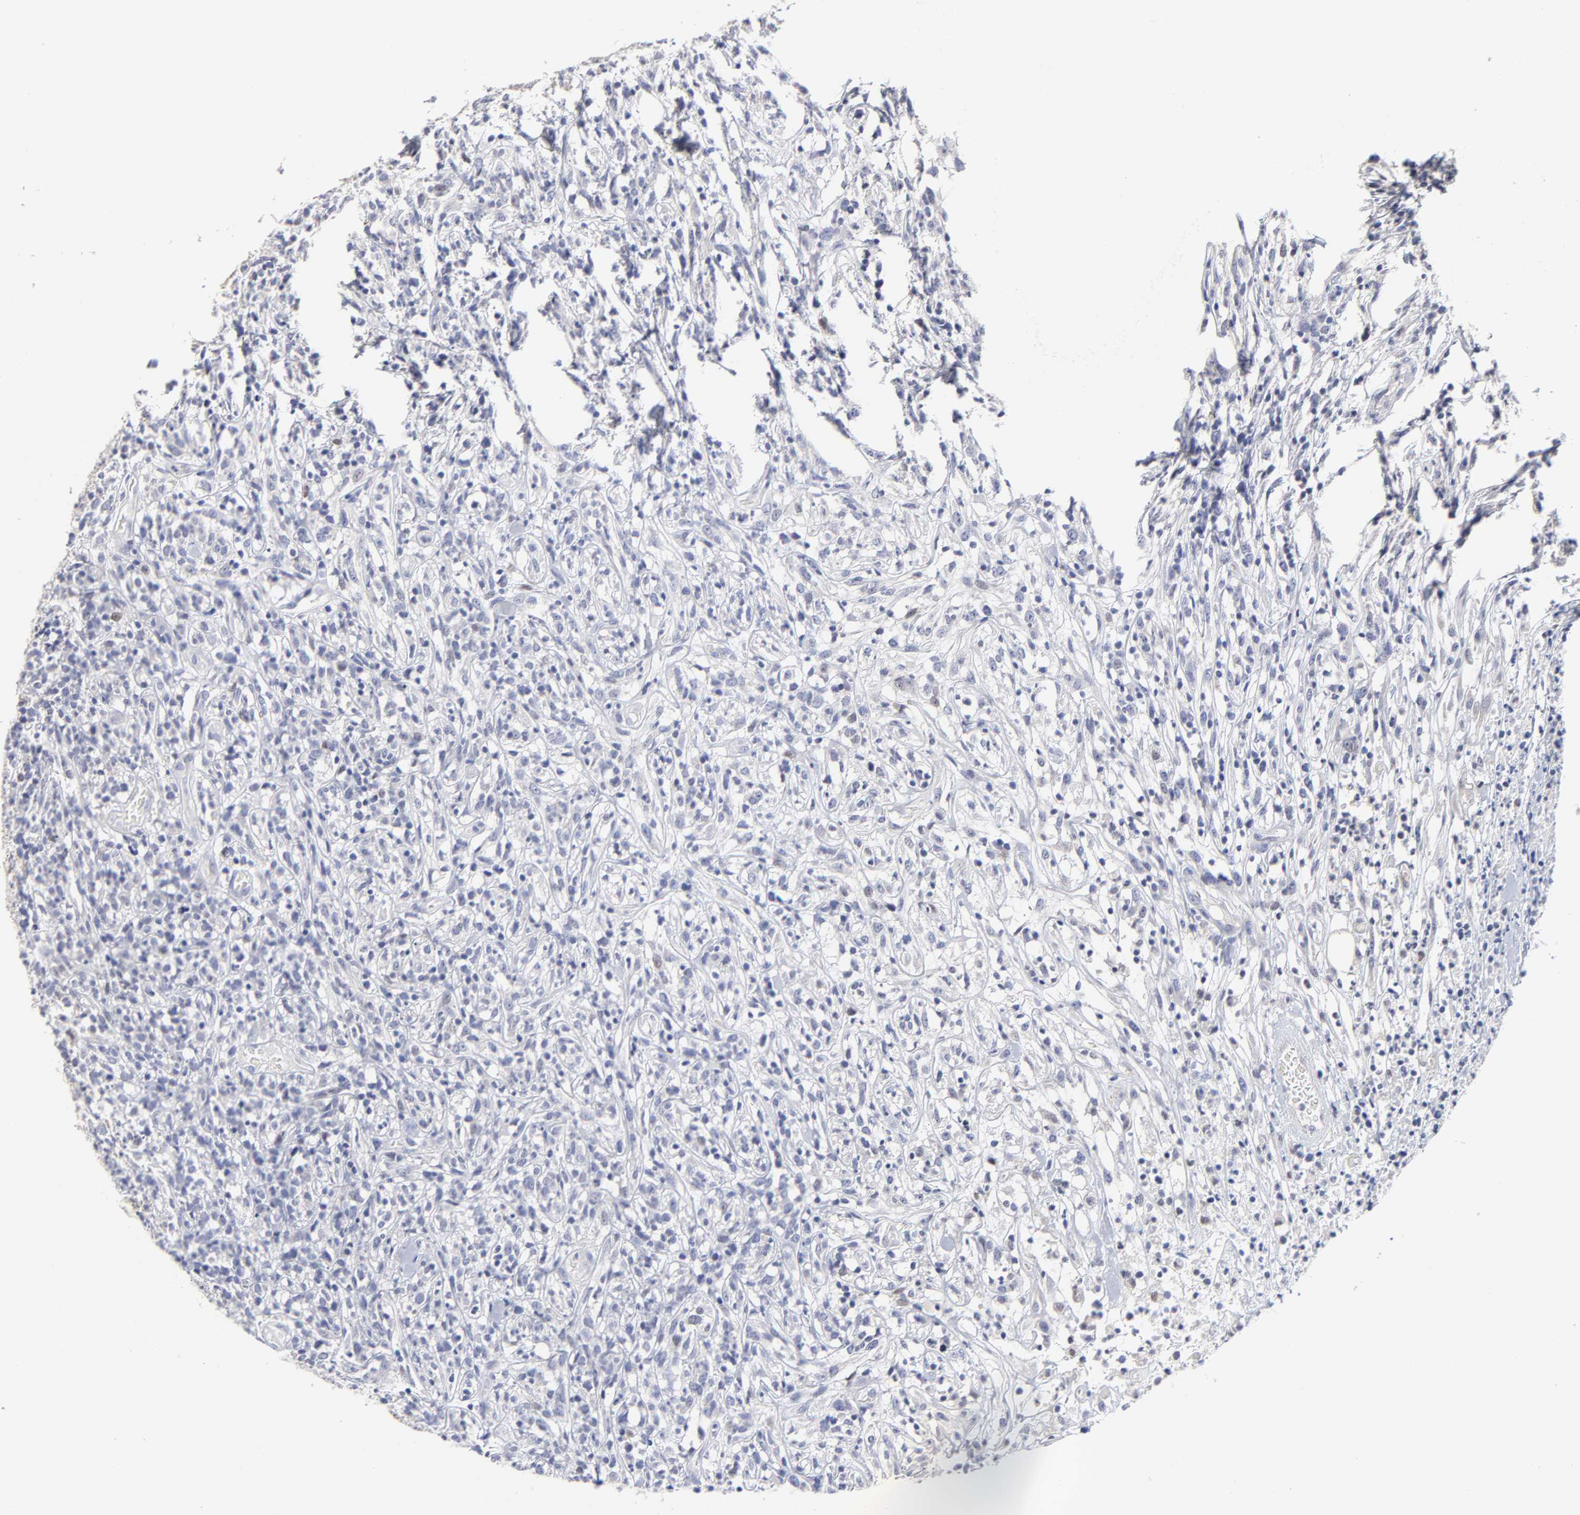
{"staining": {"intensity": "negative", "quantity": "none", "location": "none"}, "tissue": "lymphoma", "cell_type": "Tumor cells", "image_type": "cancer", "snomed": [{"axis": "morphology", "description": "Malignant lymphoma, non-Hodgkin's type, High grade"}, {"axis": "topography", "description": "Lymph node"}], "caption": "IHC image of human lymphoma stained for a protein (brown), which reveals no staining in tumor cells.", "gene": "CXADR", "patient": {"sex": "female", "age": 73}}